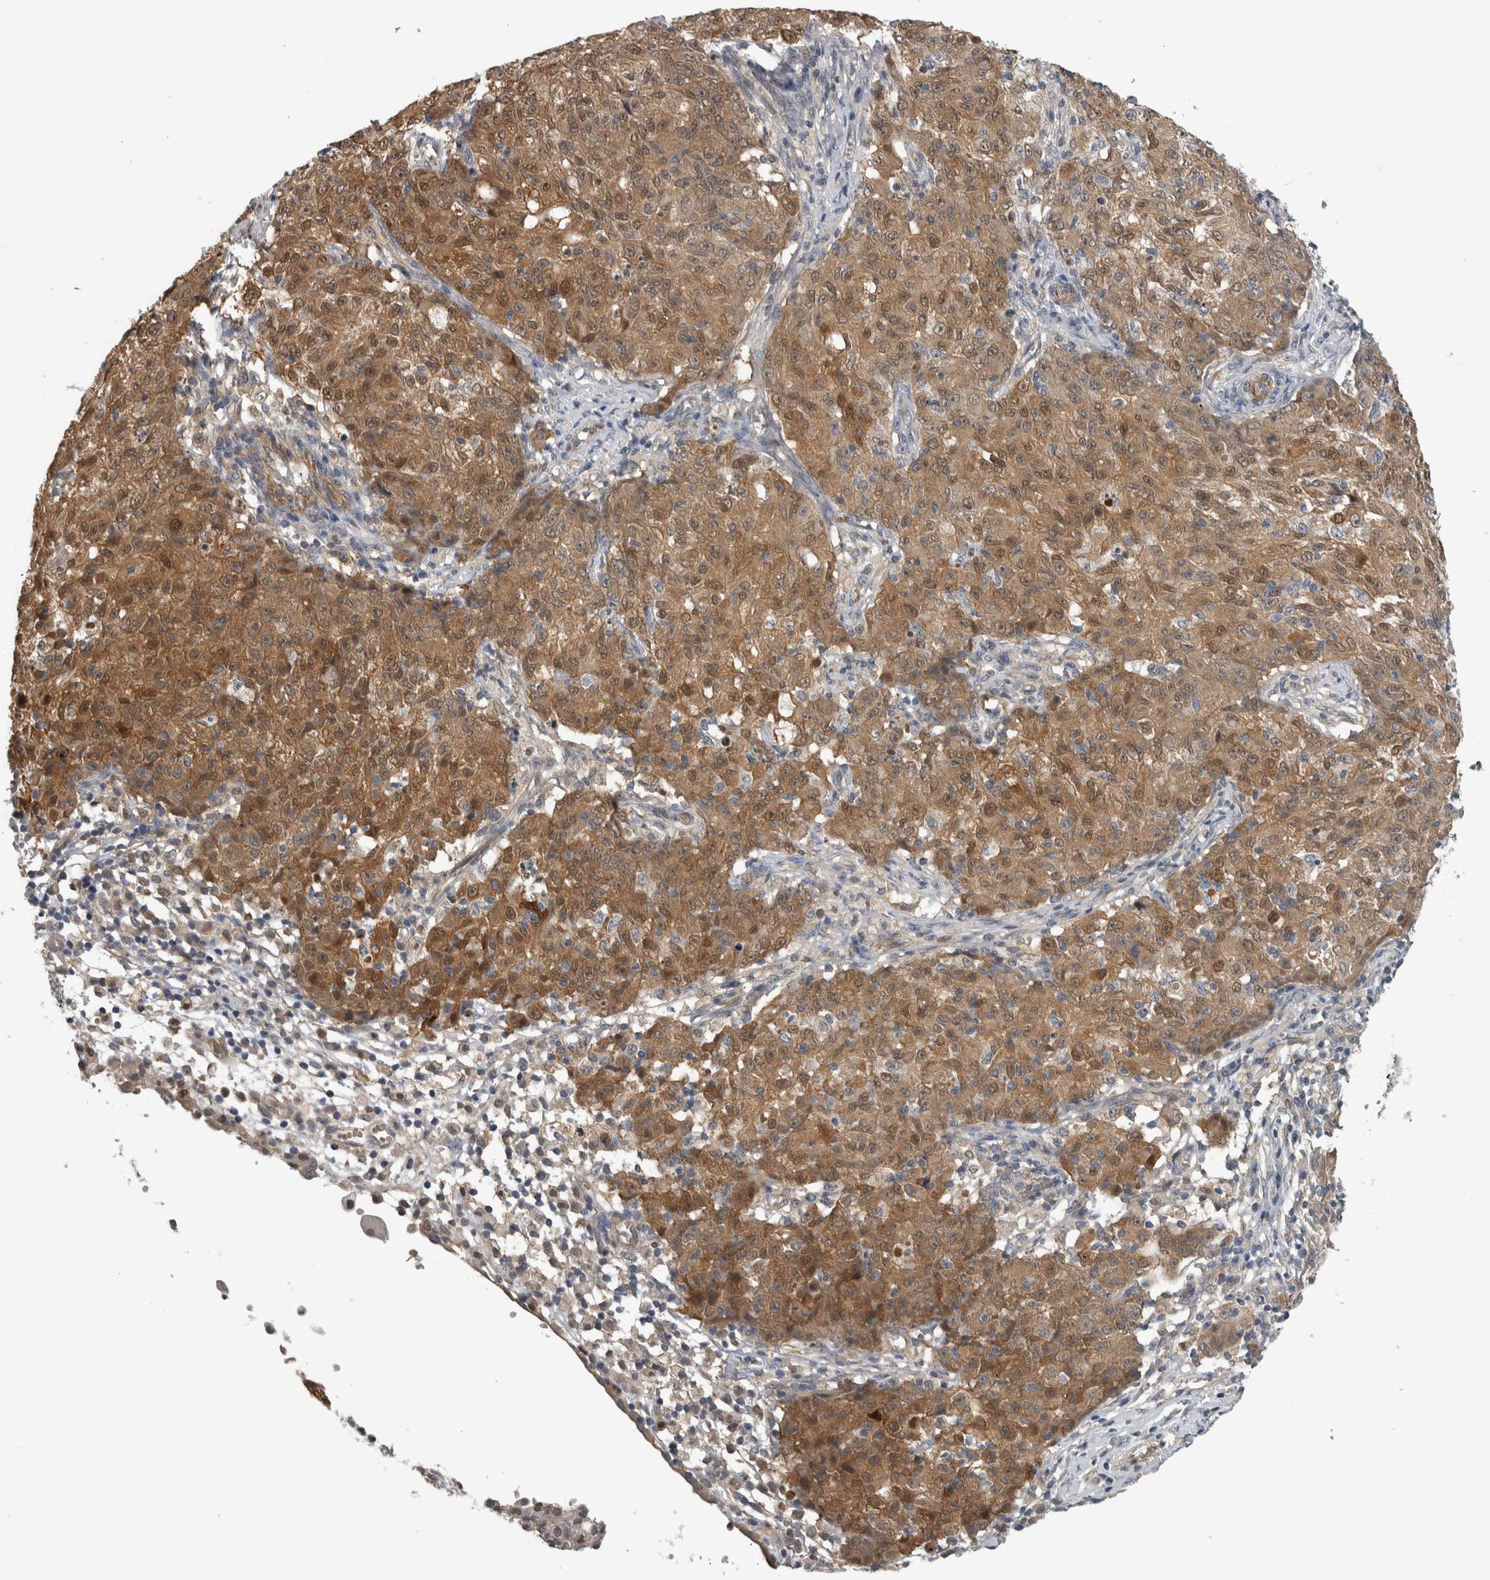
{"staining": {"intensity": "moderate", "quantity": ">75%", "location": "cytoplasmic/membranous"}, "tissue": "ovarian cancer", "cell_type": "Tumor cells", "image_type": "cancer", "snomed": [{"axis": "morphology", "description": "Carcinoma, endometroid"}, {"axis": "topography", "description": "Ovary"}], "caption": "A histopathology image of human ovarian cancer (endometroid carcinoma) stained for a protein reveals moderate cytoplasmic/membranous brown staining in tumor cells.", "gene": "NAPRT", "patient": {"sex": "female", "age": 42}}